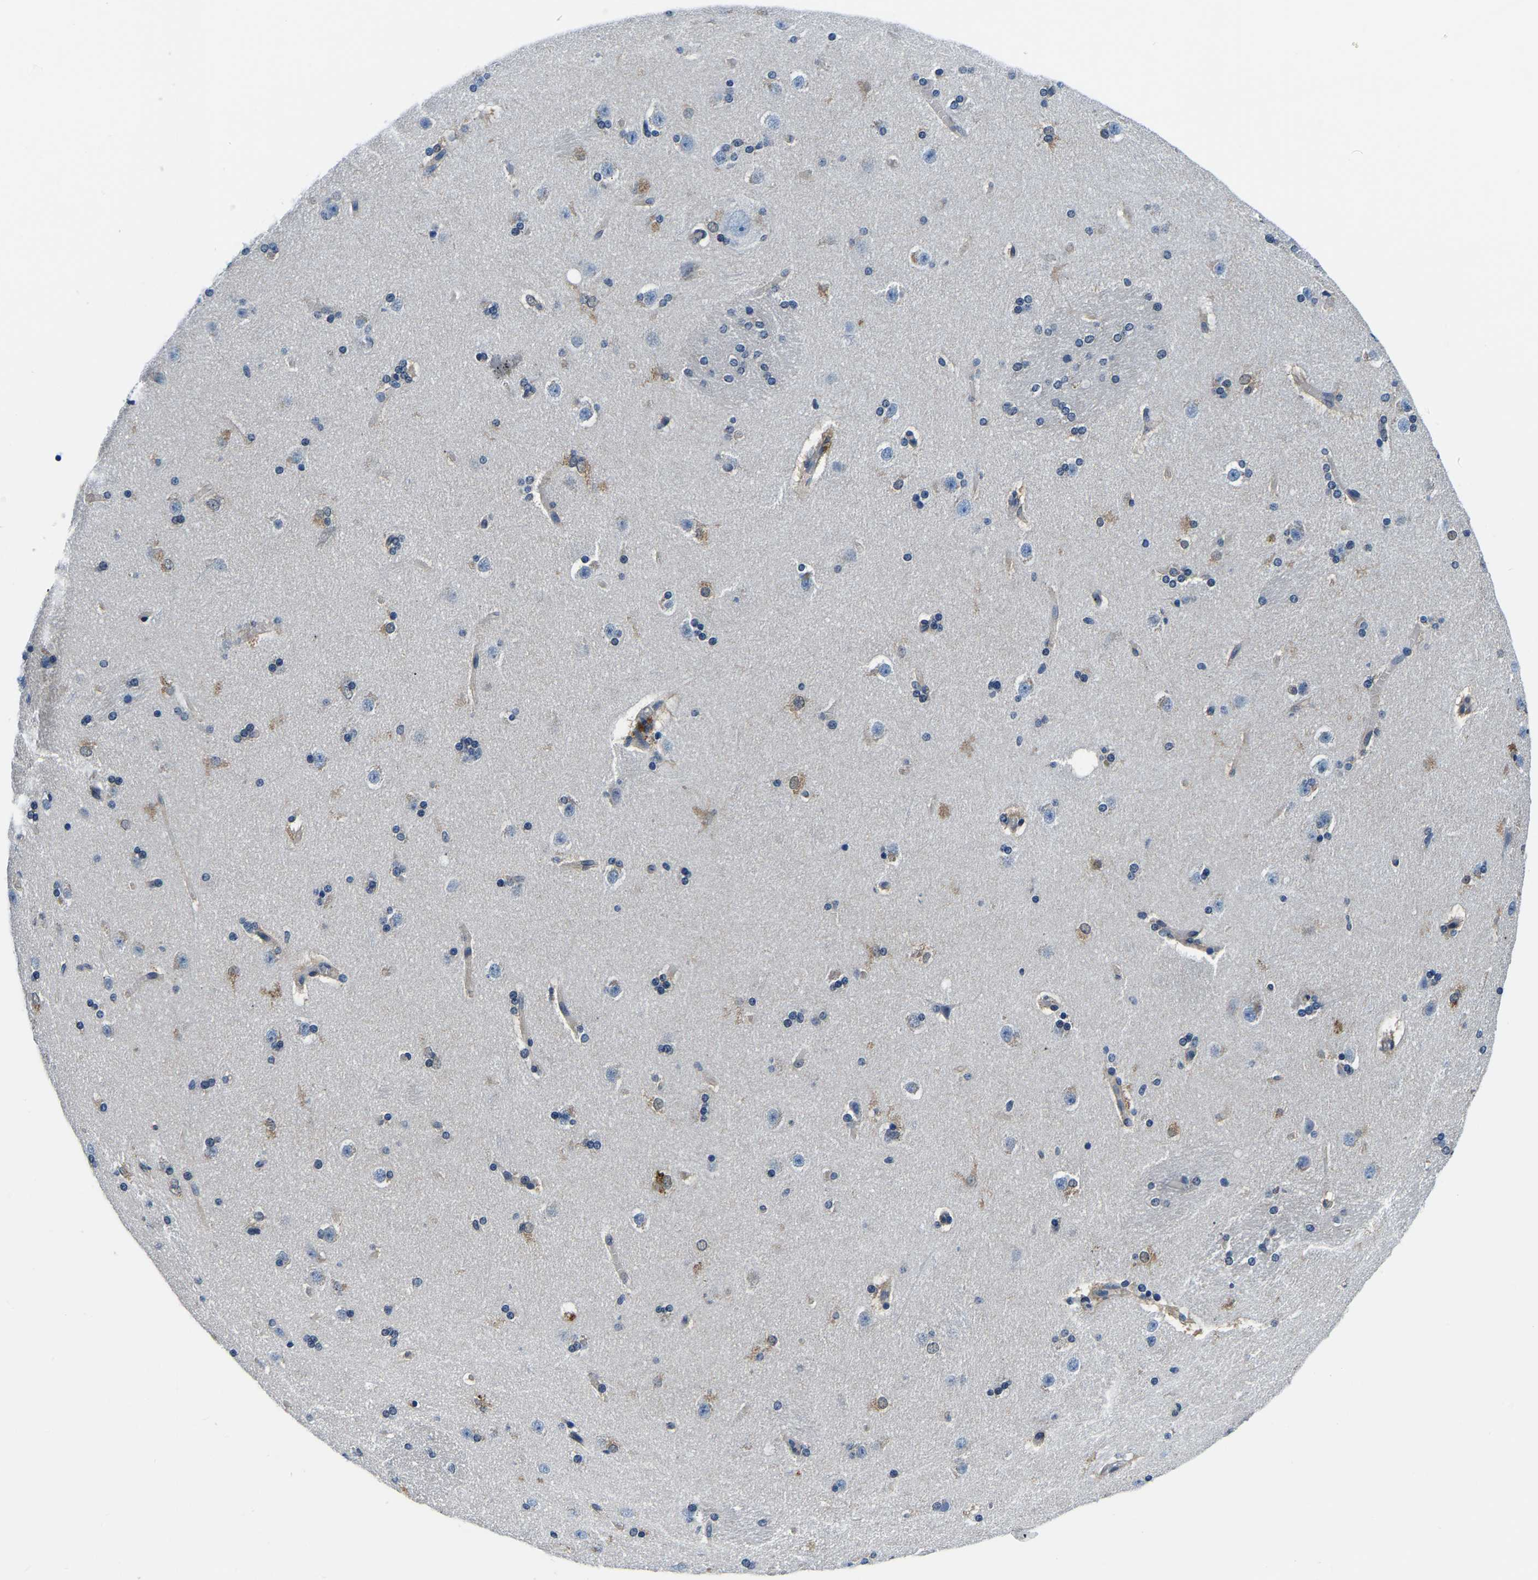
{"staining": {"intensity": "moderate", "quantity": "<25%", "location": "cytoplasmic/membranous"}, "tissue": "caudate", "cell_type": "Glial cells", "image_type": "normal", "snomed": [{"axis": "morphology", "description": "Normal tissue, NOS"}, {"axis": "topography", "description": "Lateral ventricle wall"}], "caption": "Approximately <25% of glial cells in normal human caudate show moderate cytoplasmic/membranous protein expression as visualized by brown immunohistochemical staining.", "gene": "ACO1", "patient": {"sex": "female", "age": 19}}